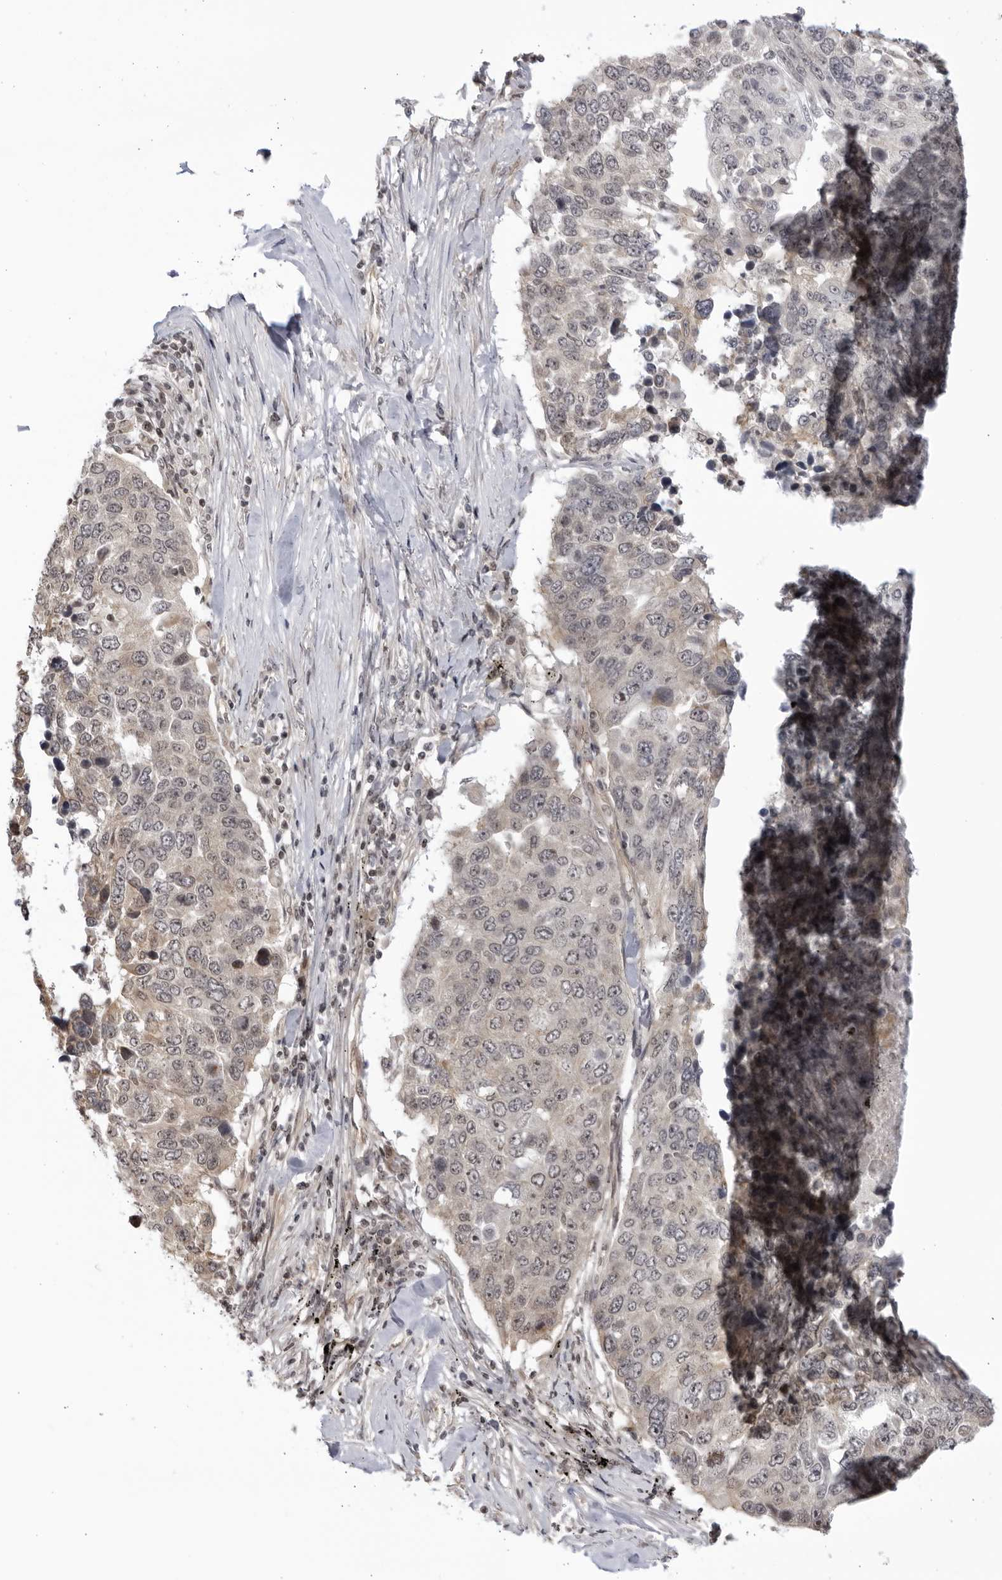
{"staining": {"intensity": "weak", "quantity": "25%-75%", "location": "nuclear"}, "tissue": "lung cancer", "cell_type": "Tumor cells", "image_type": "cancer", "snomed": [{"axis": "morphology", "description": "Squamous cell carcinoma, NOS"}, {"axis": "topography", "description": "Lung"}], "caption": "Lung cancer stained with a protein marker reveals weak staining in tumor cells.", "gene": "CNBD1", "patient": {"sex": "male", "age": 66}}